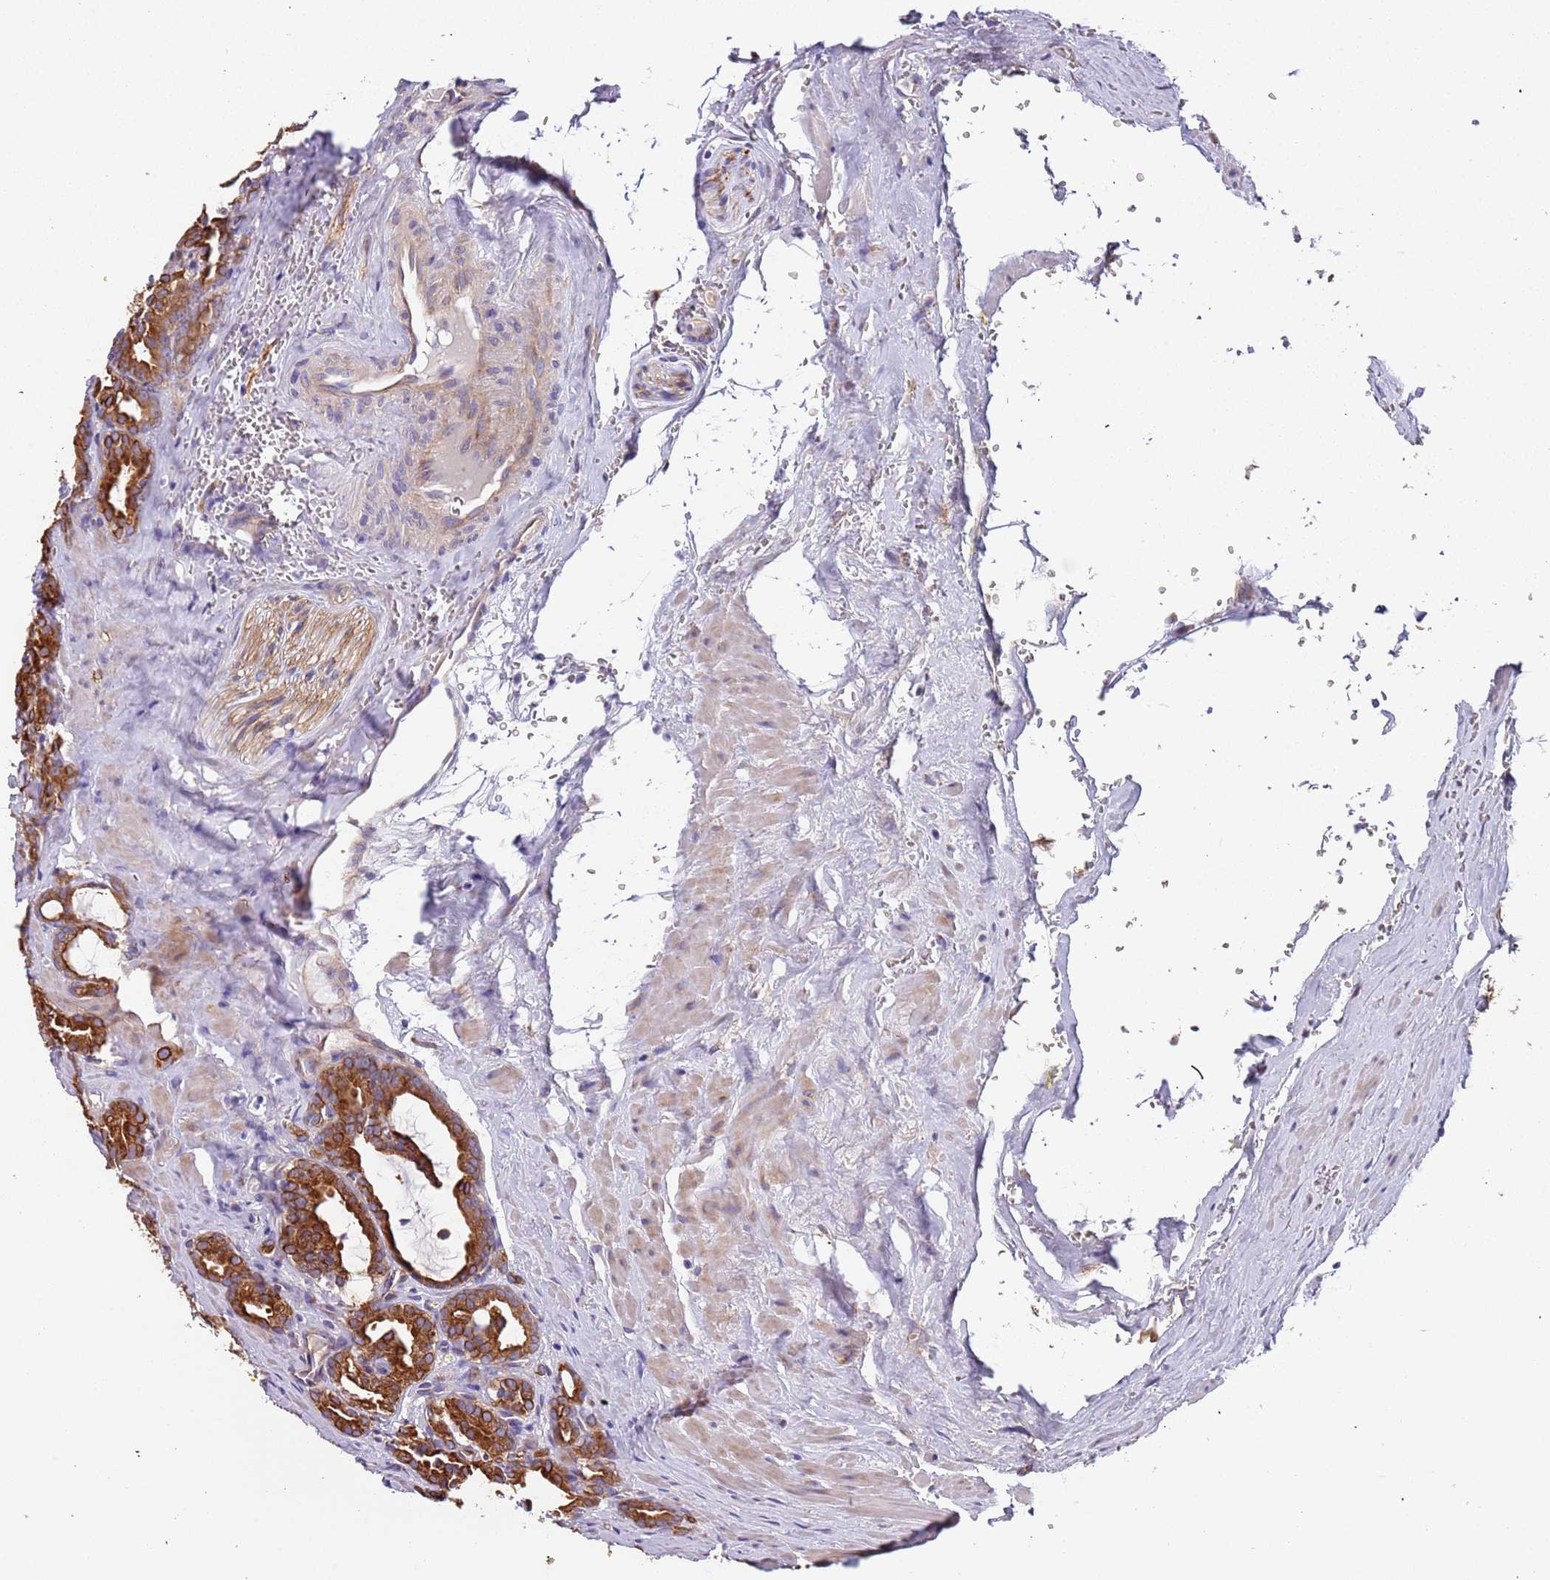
{"staining": {"intensity": "strong", "quantity": ">75%", "location": "cytoplasmic/membranous"}, "tissue": "prostate cancer", "cell_type": "Tumor cells", "image_type": "cancer", "snomed": [{"axis": "morphology", "description": "Adenocarcinoma, High grade"}, {"axis": "topography", "description": "Prostate"}], "caption": "Protein analysis of prostate adenocarcinoma (high-grade) tissue displays strong cytoplasmic/membranous staining in about >75% of tumor cells.", "gene": "LAMB4", "patient": {"sex": "male", "age": 72}}